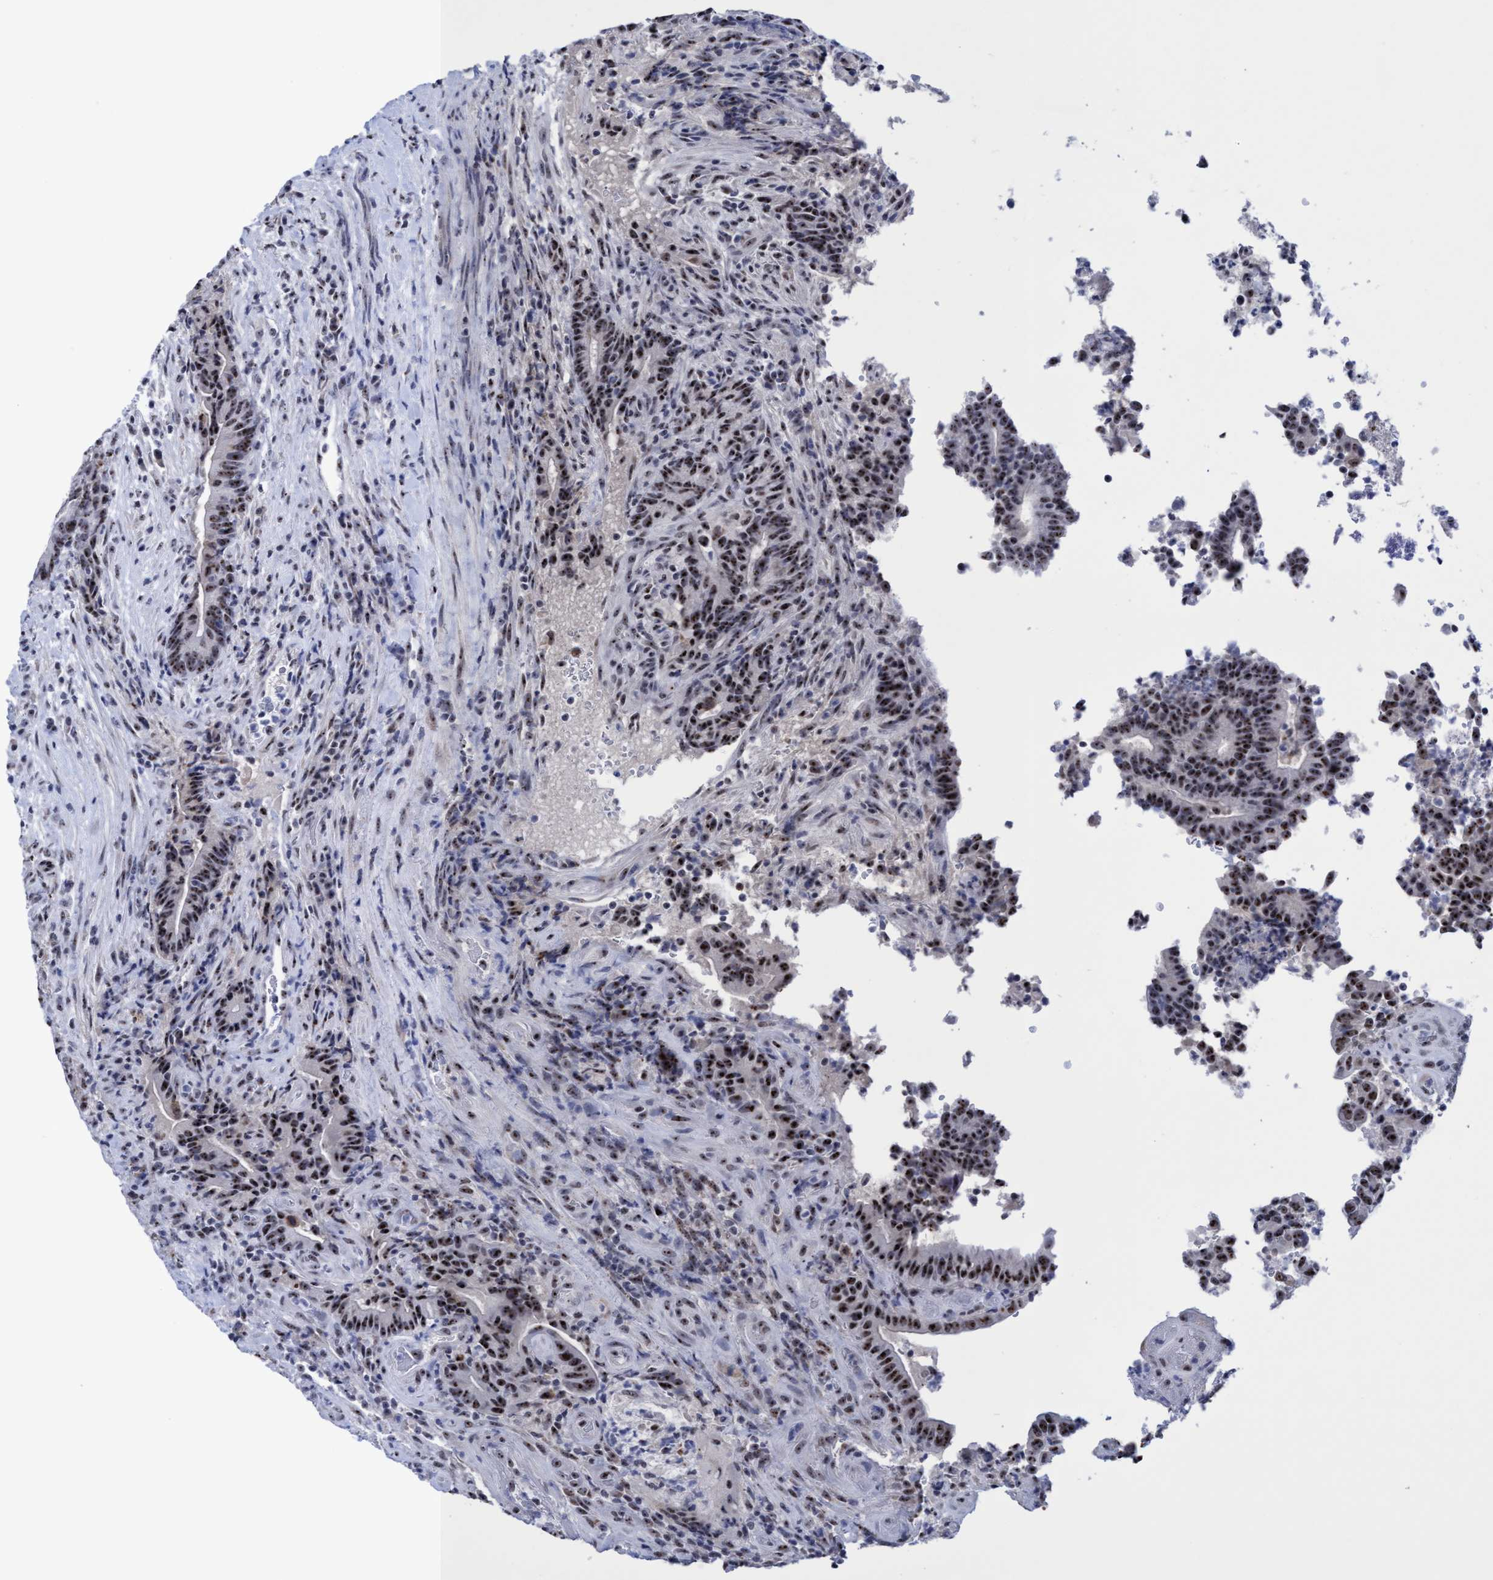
{"staining": {"intensity": "strong", "quantity": ">75%", "location": "nuclear"}, "tissue": "colorectal cancer", "cell_type": "Tumor cells", "image_type": "cancer", "snomed": [{"axis": "morphology", "description": "Normal tissue, NOS"}, {"axis": "morphology", "description": "Adenocarcinoma, NOS"}, {"axis": "topography", "description": "Colon"}], "caption": "This is a micrograph of IHC staining of adenocarcinoma (colorectal), which shows strong staining in the nuclear of tumor cells.", "gene": "EFCAB10", "patient": {"sex": "female", "age": 75}}